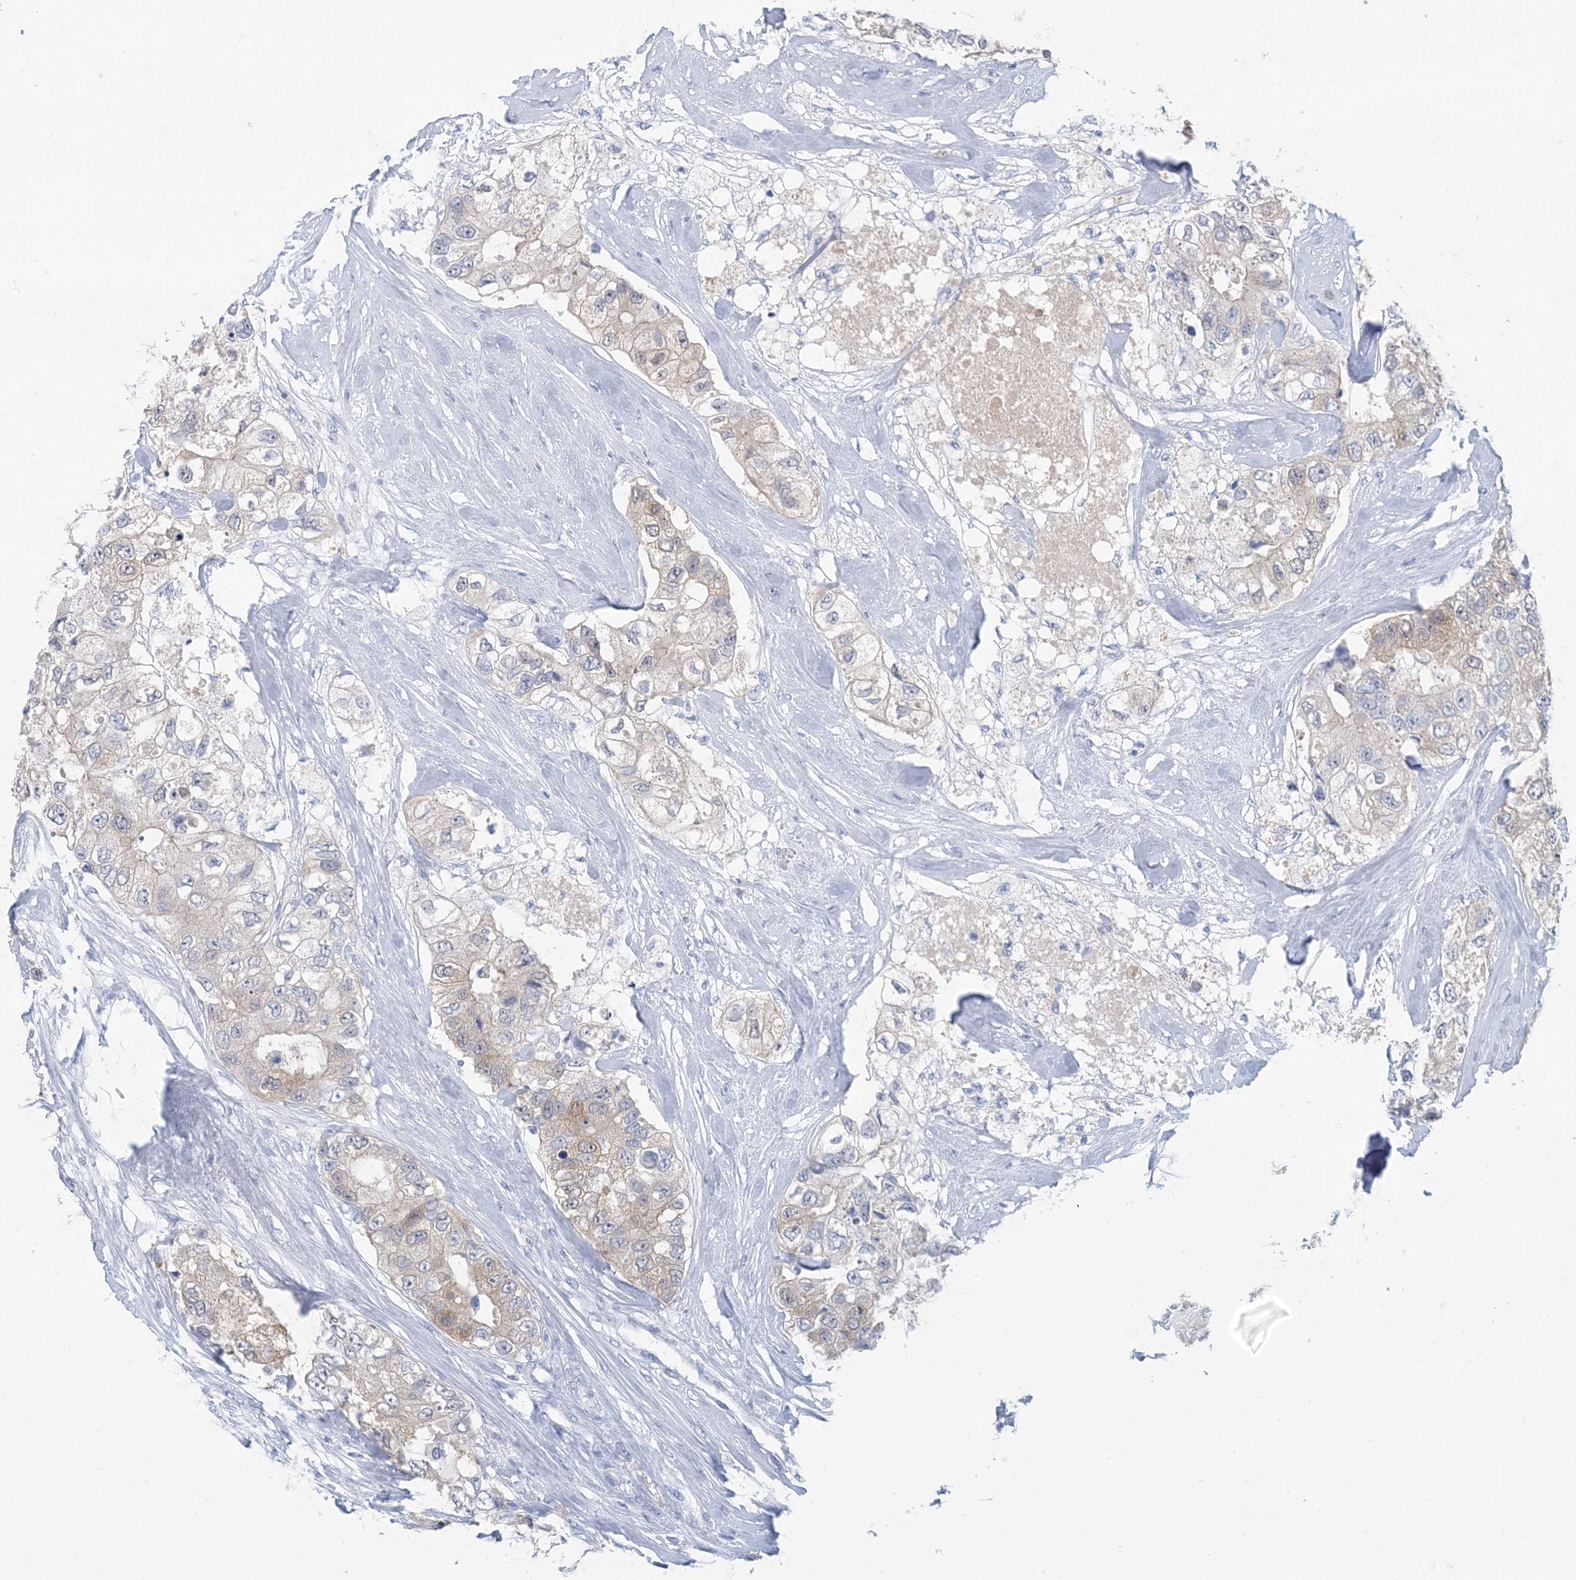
{"staining": {"intensity": "weak", "quantity": "<25%", "location": "cytoplasmic/membranous"}, "tissue": "breast cancer", "cell_type": "Tumor cells", "image_type": "cancer", "snomed": [{"axis": "morphology", "description": "Duct carcinoma"}, {"axis": "topography", "description": "Breast"}], "caption": "Tumor cells show no significant protein positivity in intraductal carcinoma (breast).", "gene": "SH3YL1", "patient": {"sex": "female", "age": 62}}